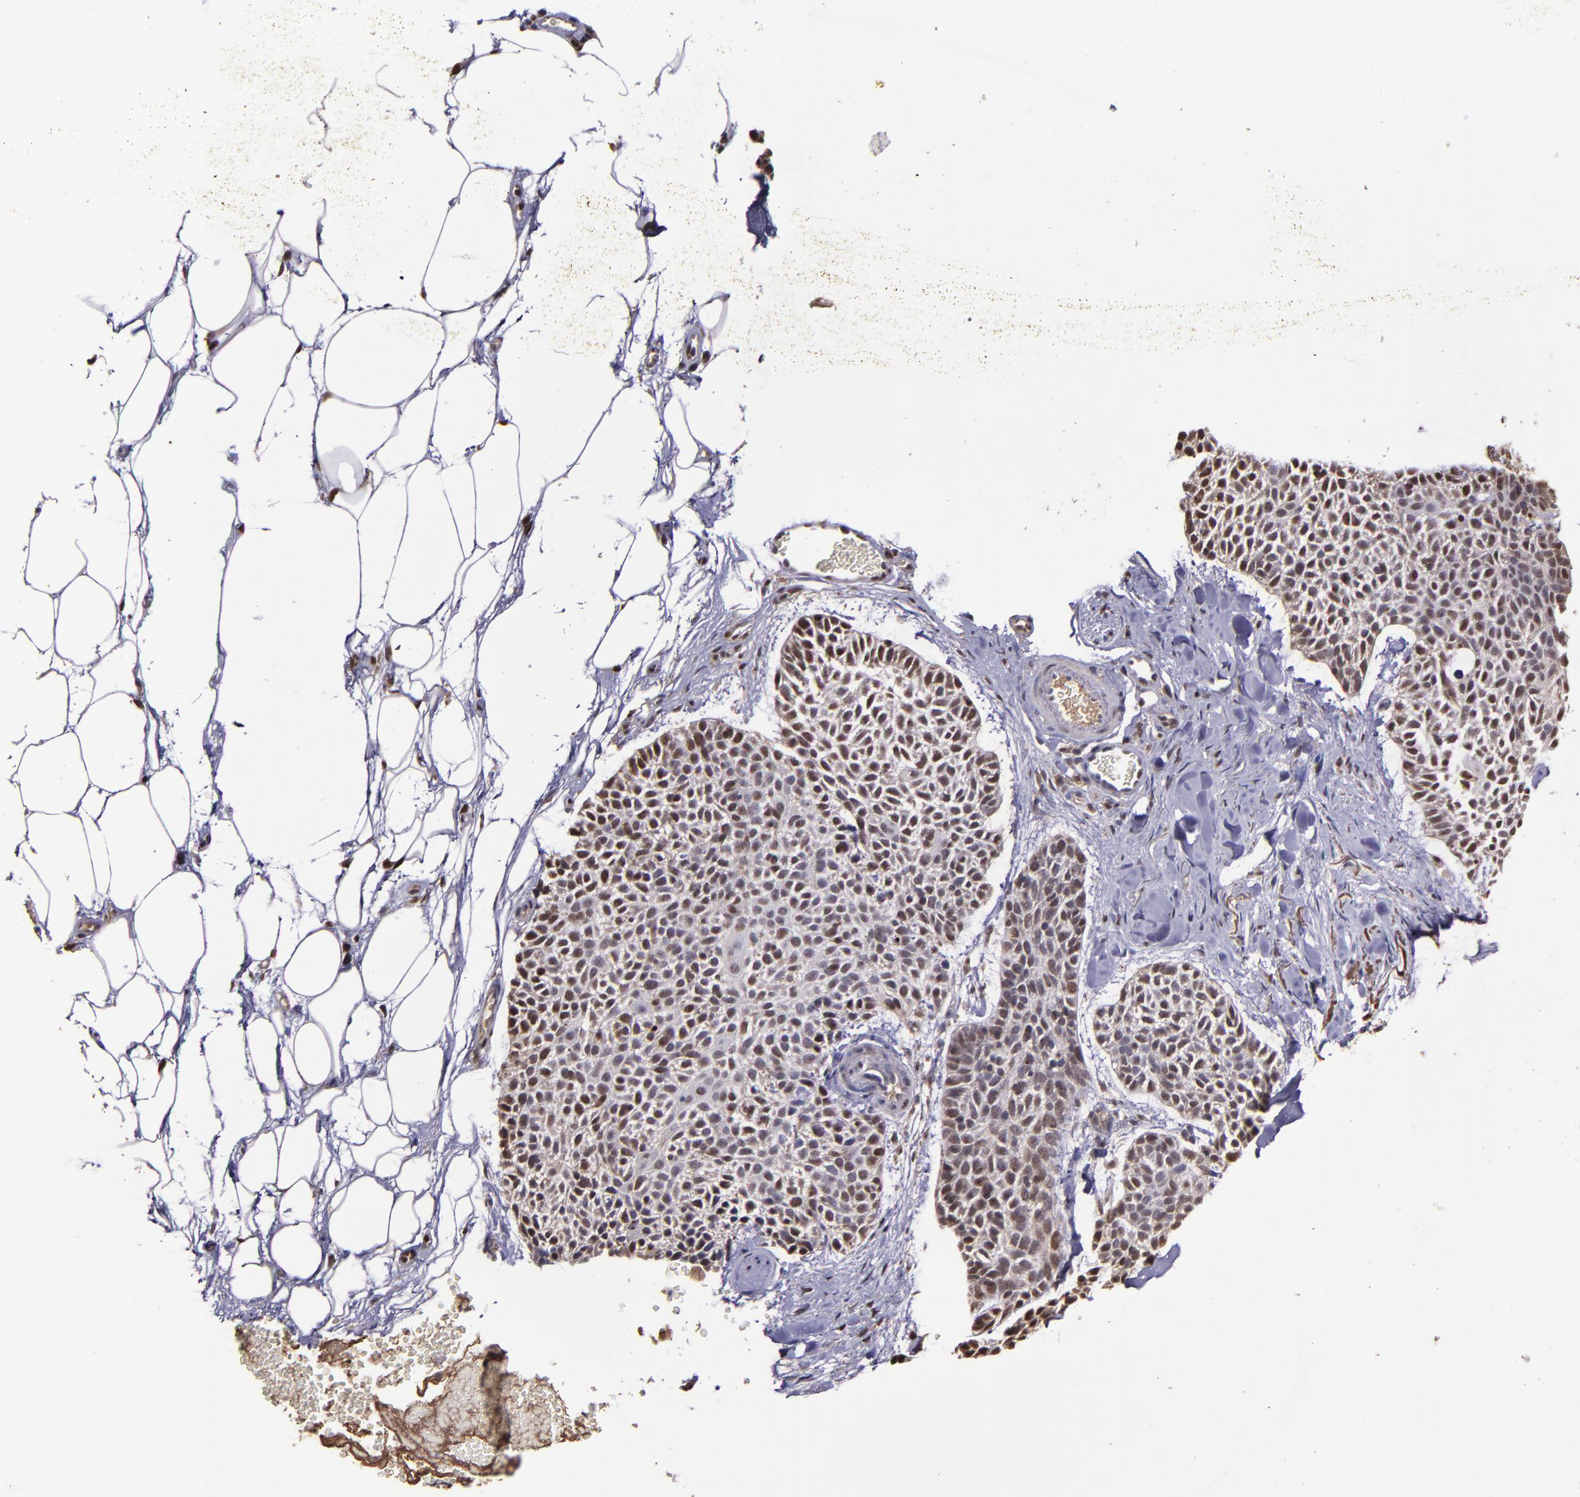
{"staining": {"intensity": "moderate", "quantity": ">75%", "location": "cytoplasmic/membranous,nuclear"}, "tissue": "skin cancer", "cell_type": "Tumor cells", "image_type": "cancer", "snomed": [{"axis": "morphology", "description": "Normal tissue, NOS"}, {"axis": "morphology", "description": "Basal cell carcinoma"}, {"axis": "topography", "description": "Skin"}], "caption": "The histopathology image exhibits immunohistochemical staining of skin basal cell carcinoma. There is moderate cytoplasmic/membranous and nuclear staining is present in about >75% of tumor cells.", "gene": "SERPINF2", "patient": {"sex": "female", "age": 70}}